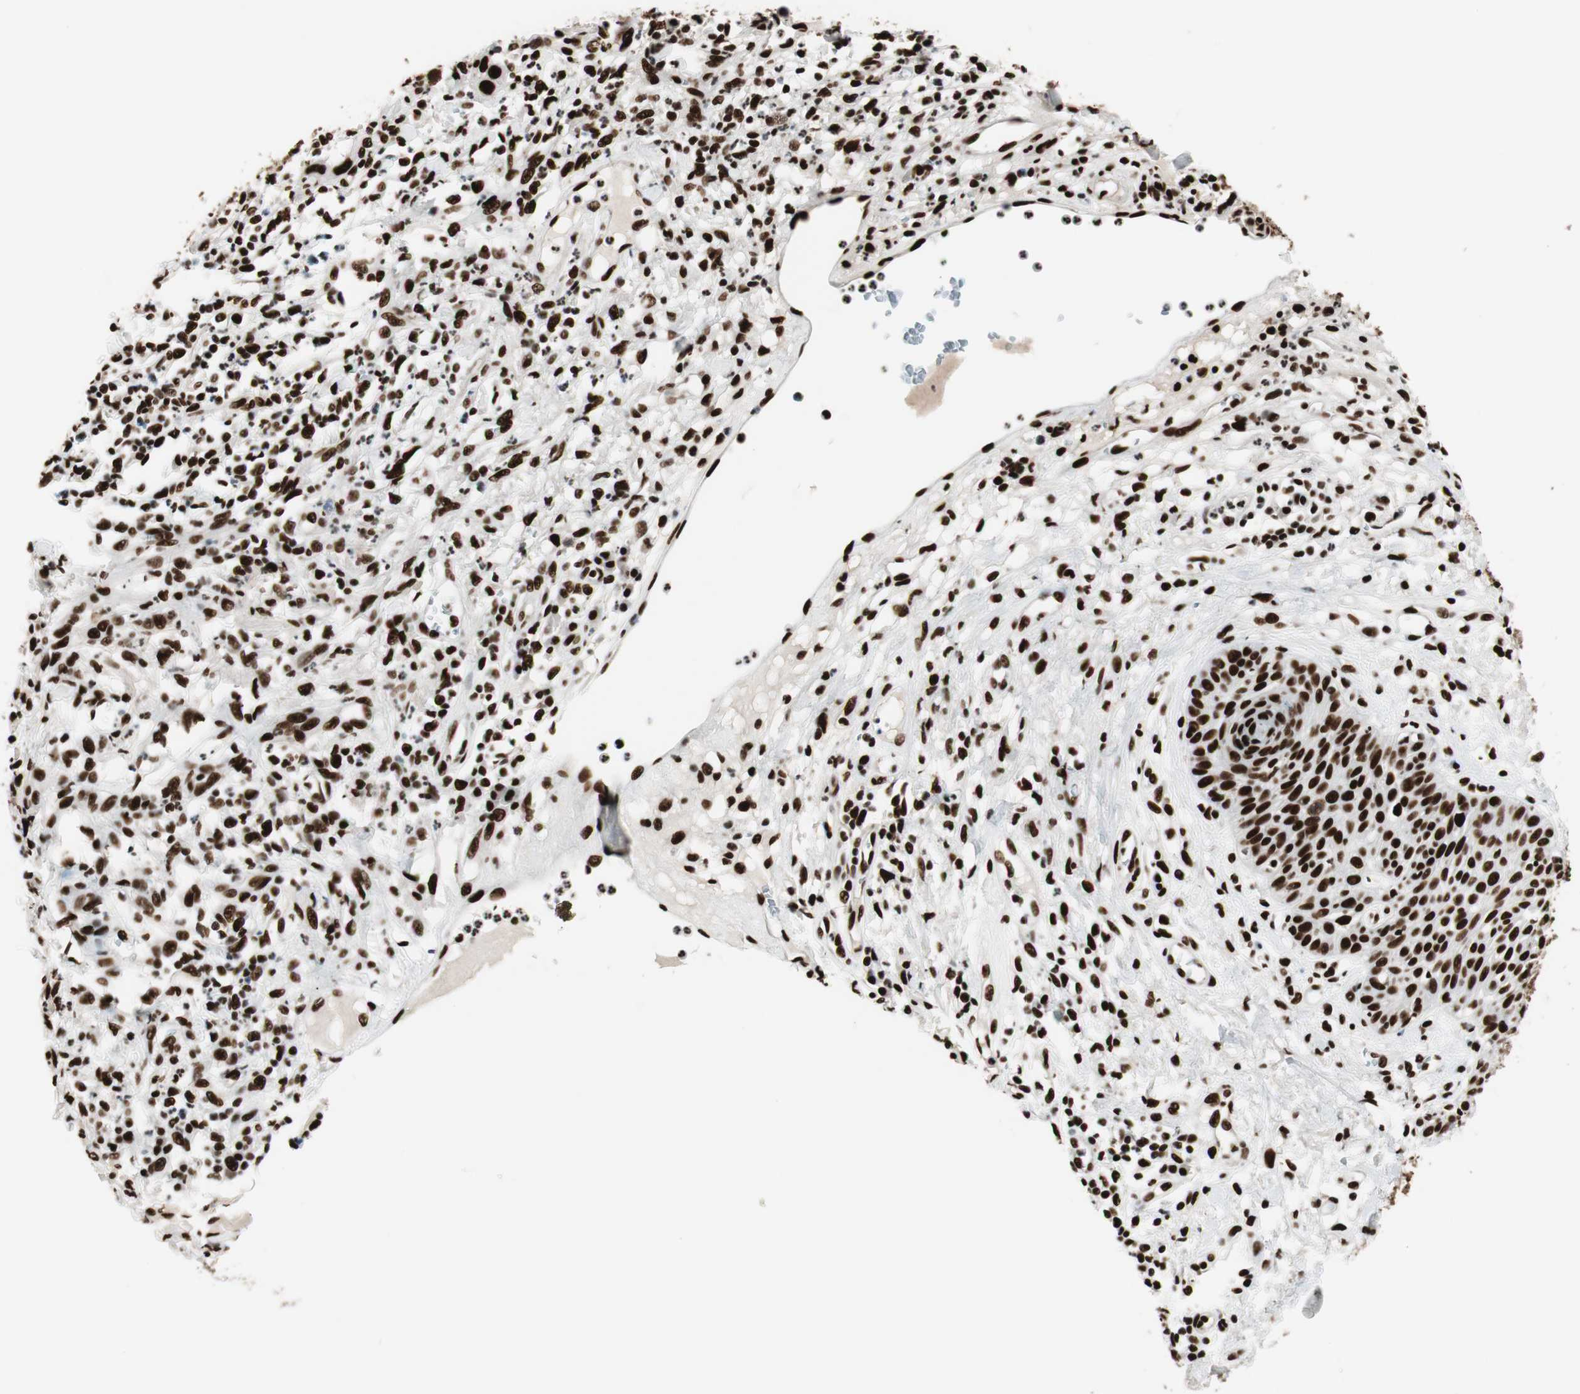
{"staining": {"intensity": "strong", "quantity": ">75%", "location": "nuclear"}, "tissue": "skin cancer", "cell_type": "Tumor cells", "image_type": "cancer", "snomed": [{"axis": "morphology", "description": "Squamous cell carcinoma, NOS"}, {"axis": "topography", "description": "Skin"}], "caption": "Immunohistochemistry (IHC) photomicrograph of neoplastic tissue: skin cancer (squamous cell carcinoma) stained using immunohistochemistry (IHC) demonstrates high levels of strong protein expression localized specifically in the nuclear of tumor cells, appearing as a nuclear brown color.", "gene": "PSME3", "patient": {"sex": "female", "age": 78}}